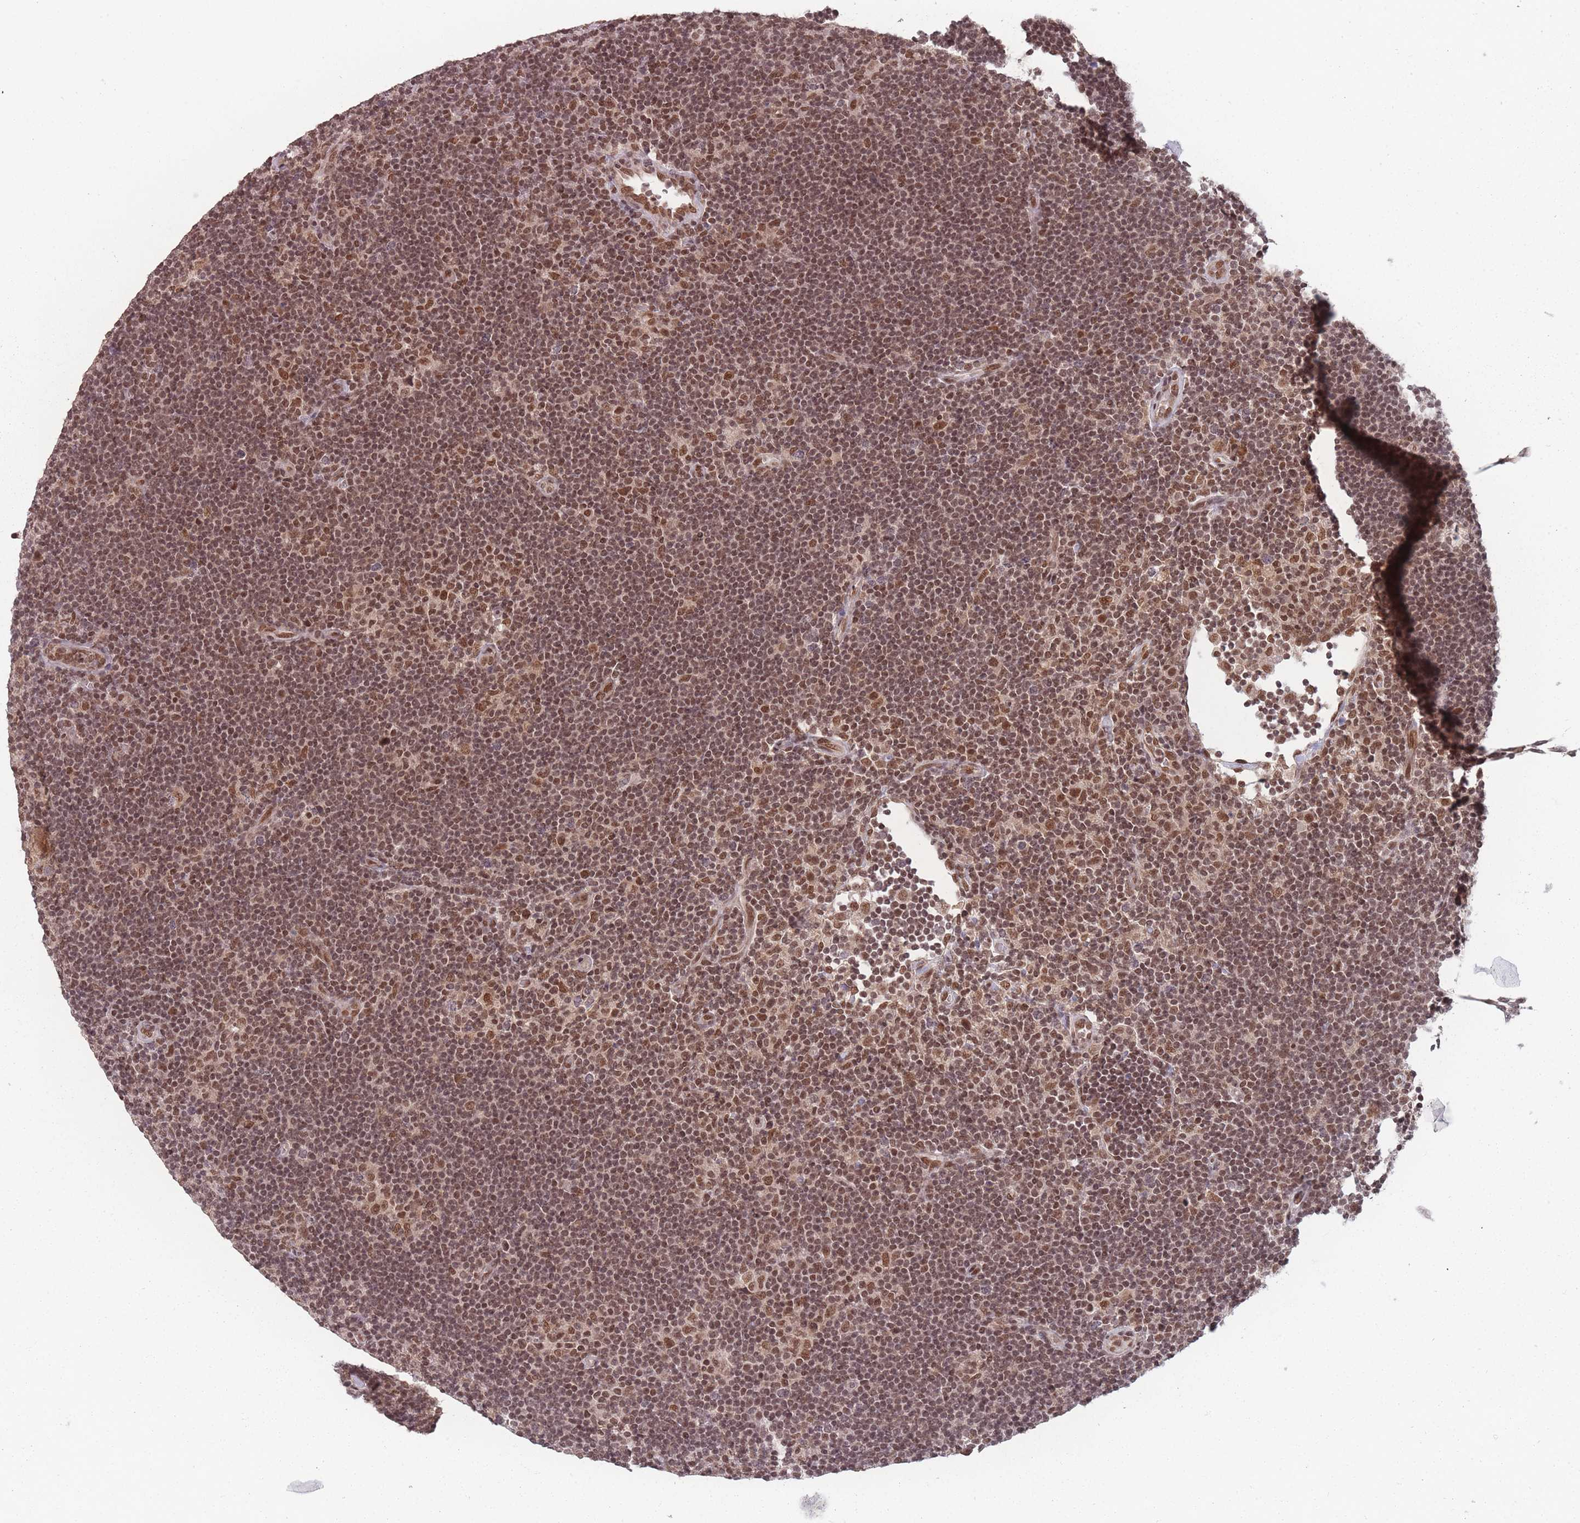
{"staining": {"intensity": "moderate", "quantity": ">75%", "location": "nuclear"}, "tissue": "lymphoma", "cell_type": "Tumor cells", "image_type": "cancer", "snomed": [{"axis": "morphology", "description": "Hodgkin's disease, NOS"}, {"axis": "topography", "description": "Lymph node"}], "caption": "Tumor cells demonstrate medium levels of moderate nuclear positivity in about >75% of cells in human lymphoma.", "gene": "TMED3", "patient": {"sex": "female", "age": 57}}